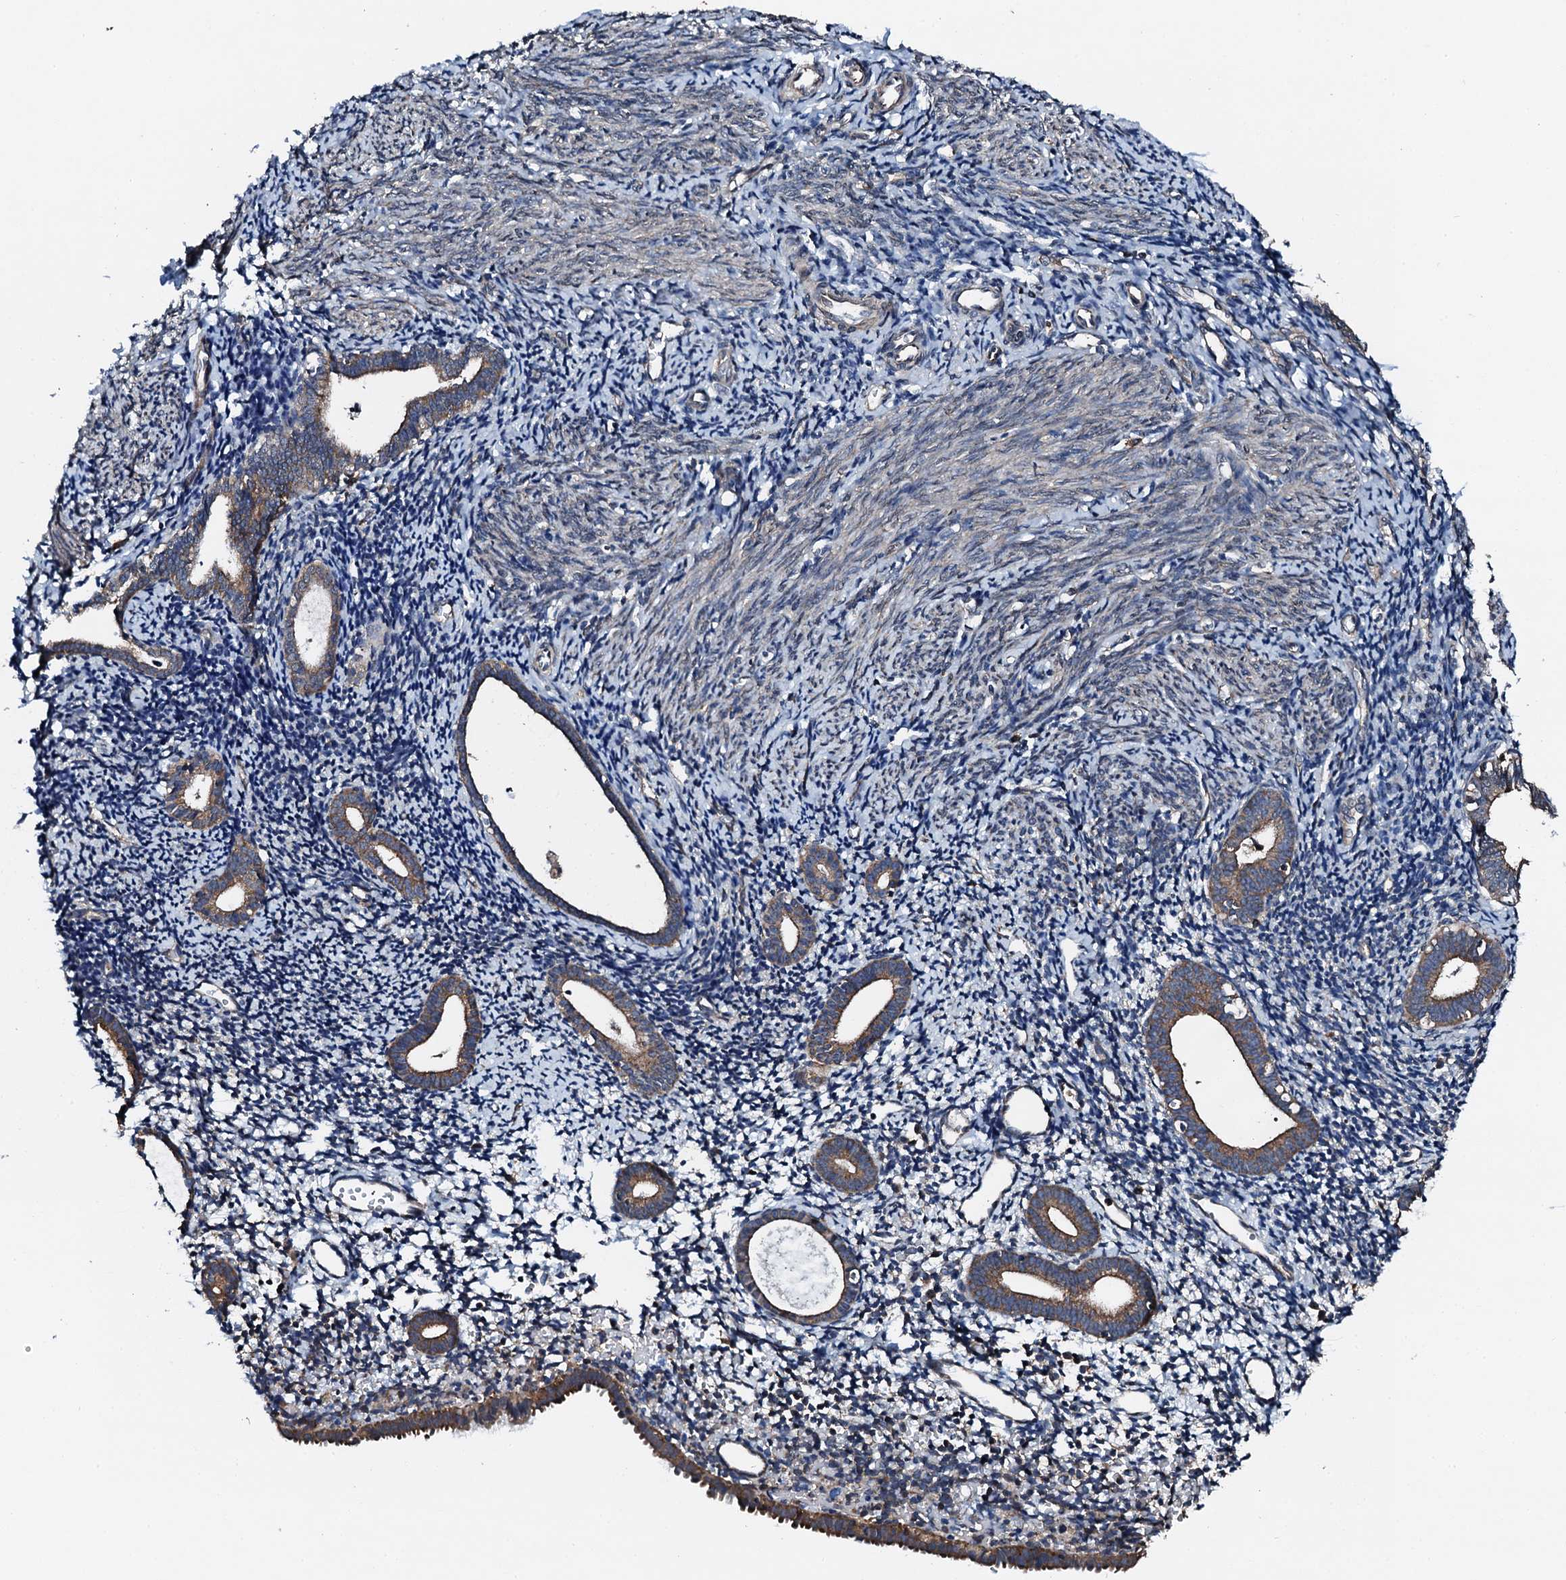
{"staining": {"intensity": "negative", "quantity": "none", "location": "none"}, "tissue": "endometrium", "cell_type": "Cells in endometrial stroma", "image_type": "normal", "snomed": [{"axis": "morphology", "description": "Normal tissue, NOS"}, {"axis": "topography", "description": "Endometrium"}], "caption": "Immunohistochemistry (IHC) of unremarkable endometrium shows no staining in cells in endometrial stroma. (Stains: DAB immunohistochemistry (IHC) with hematoxylin counter stain, Microscopy: brightfield microscopy at high magnification).", "gene": "EDC4", "patient": {"sex": "female", "age": 56}}